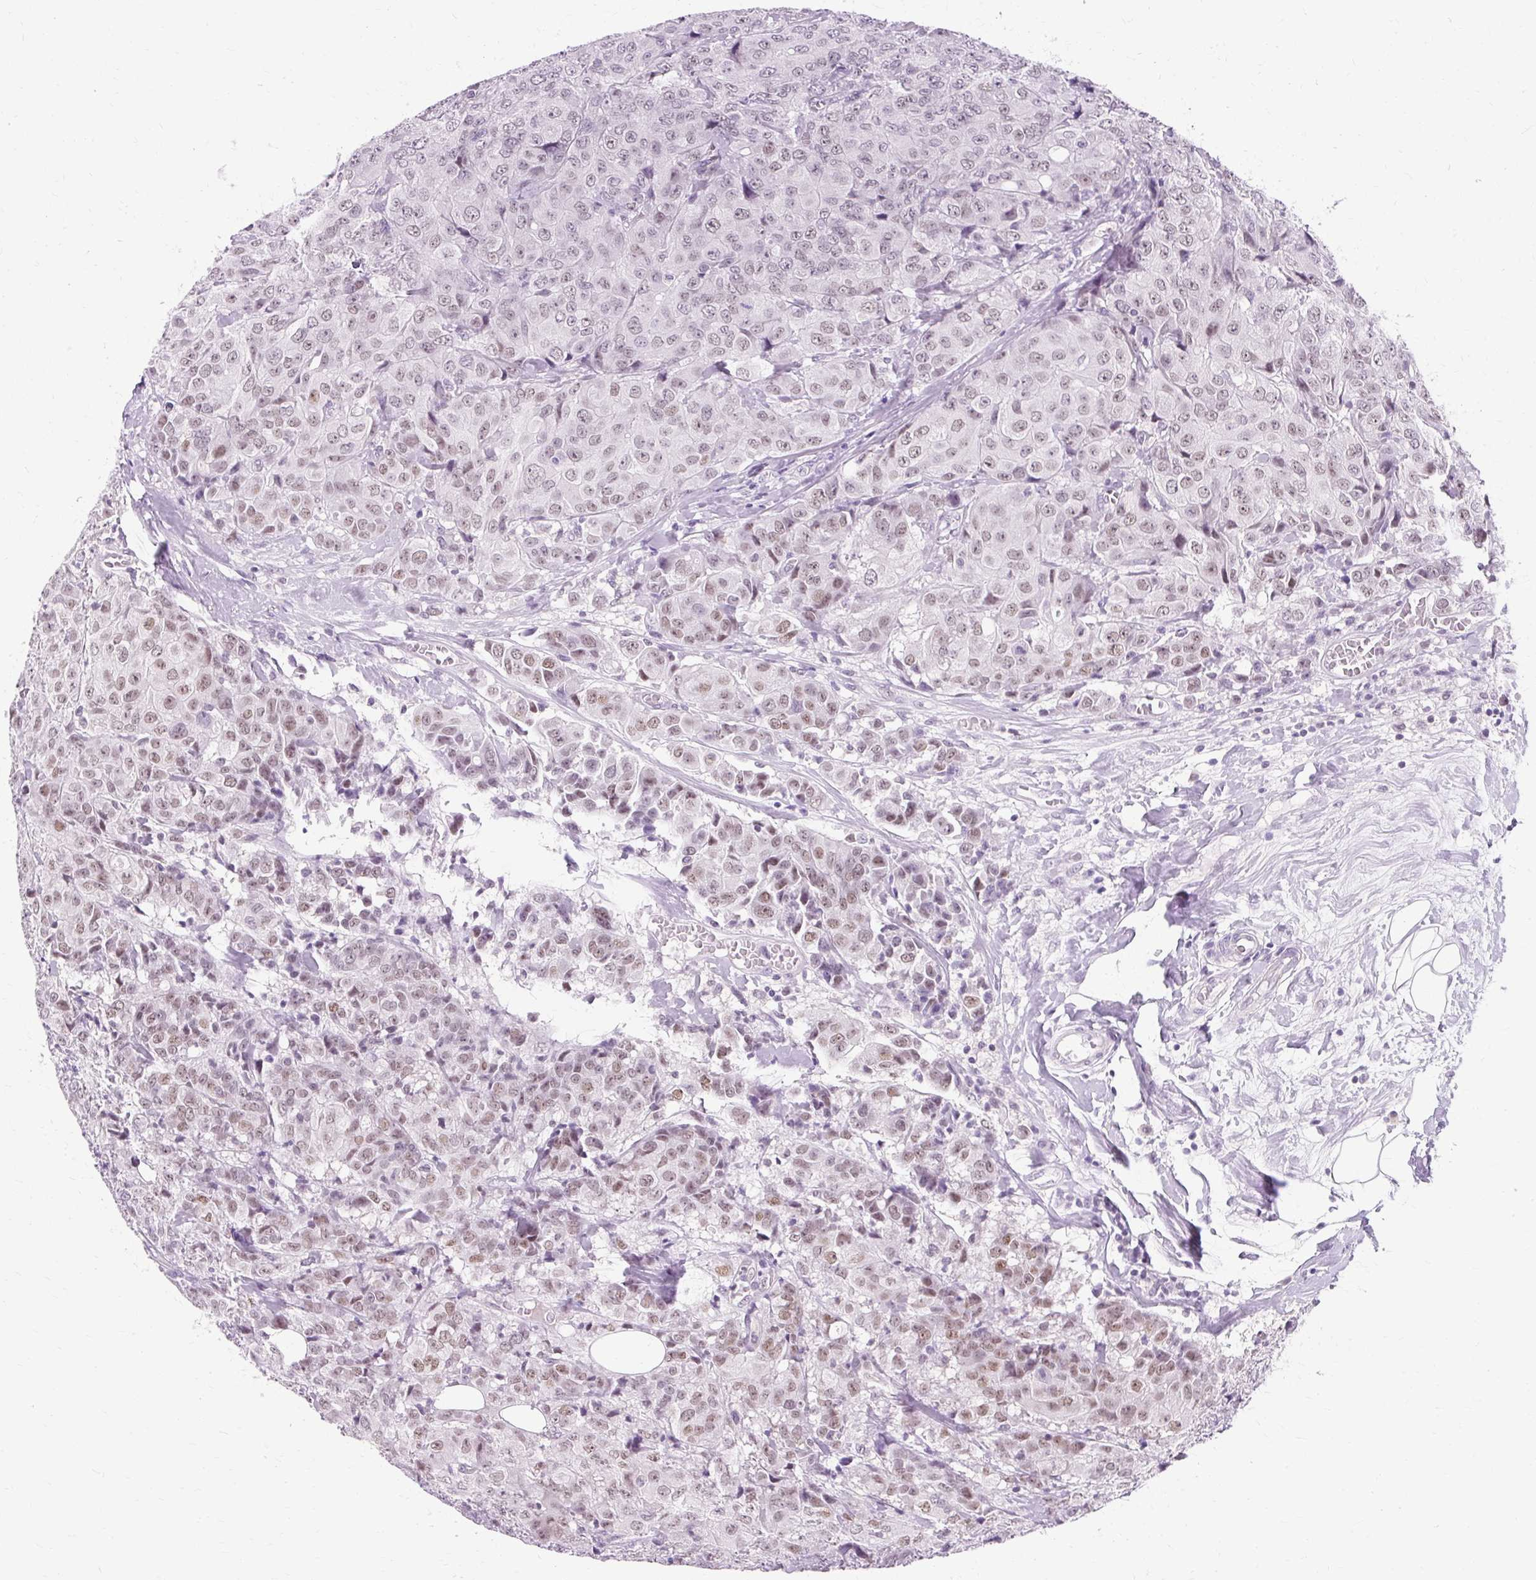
{"staining": {"intensity": "weak", "quantity": "25%-75%", "location": "nuclear"}, "tissue": "breast cancer", "cell_type": "Tumor cells", "image_type": "cancer", "snomed": [{"axis": "morphology", "description": "Duct carcinoma"}, {"axis": "topography", "description": "Breast"}], "caption": "Protein analysis of invasive ductal carcinoma (breast) tissue displays weak nuclear expression in approximately 25%-75% of tumor cells.", "gene": "RYBP", "patient": {"sex": "female", "age": 43}}